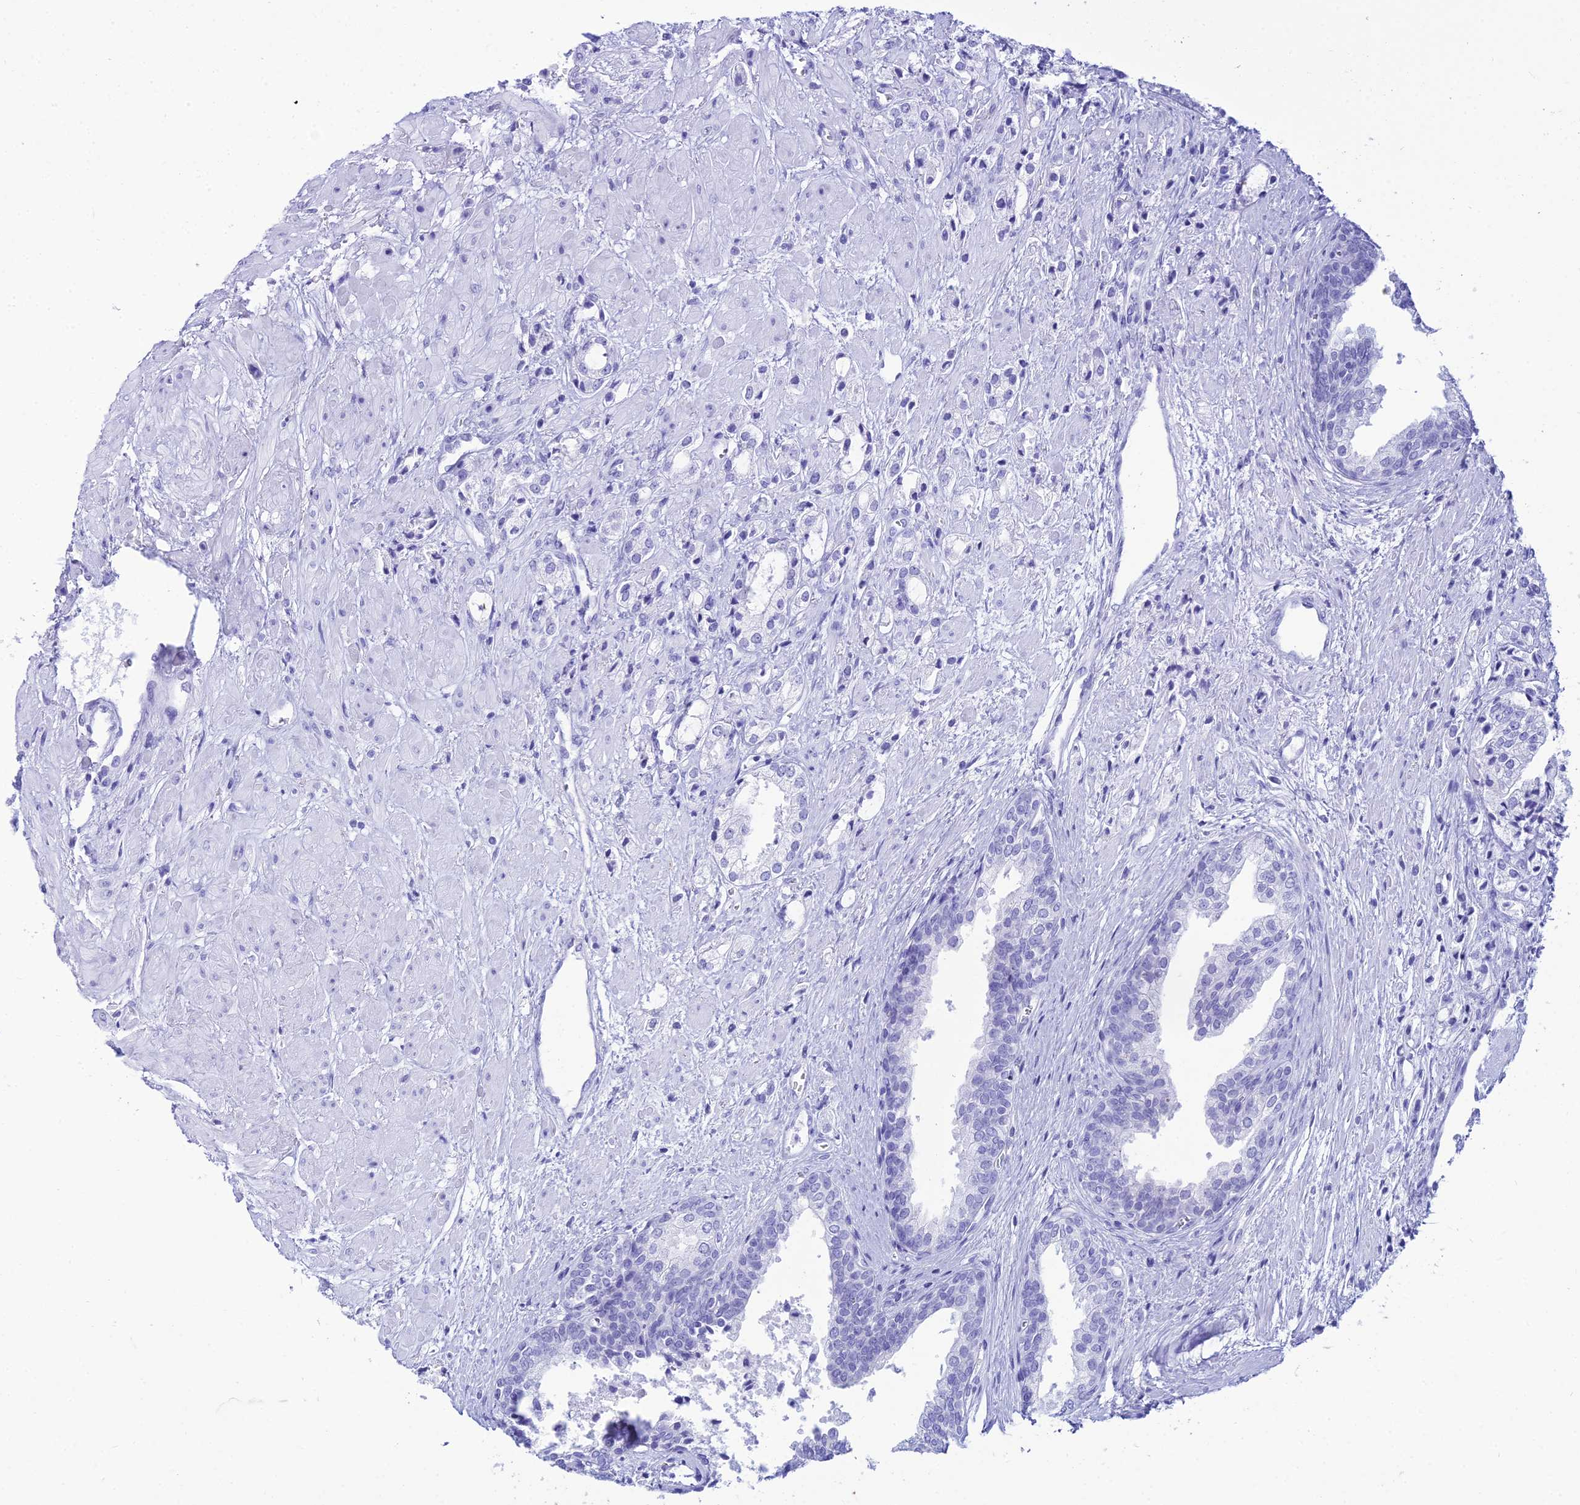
{"staining": {"intensity": "negative", "quantity": "none", "location": "none"}, "tissue": "prostate cancer", "cell_type": "Tumor cells", "image_type": "cancer", "snomed": [{"axis": "morphology", "description": "Adenocarcinoma, High grade"}, {"axis": "topography", "description": "Prostate"}], "caption": "This is a image of immunohistochemistry staining of prostate cancer, which shows no expression in tumor cells. (Immunohistochemistry, brightfield microscopy, high magnification).", "gene": "ZNF442", "patient": {"sex": "male", "age": 50}}